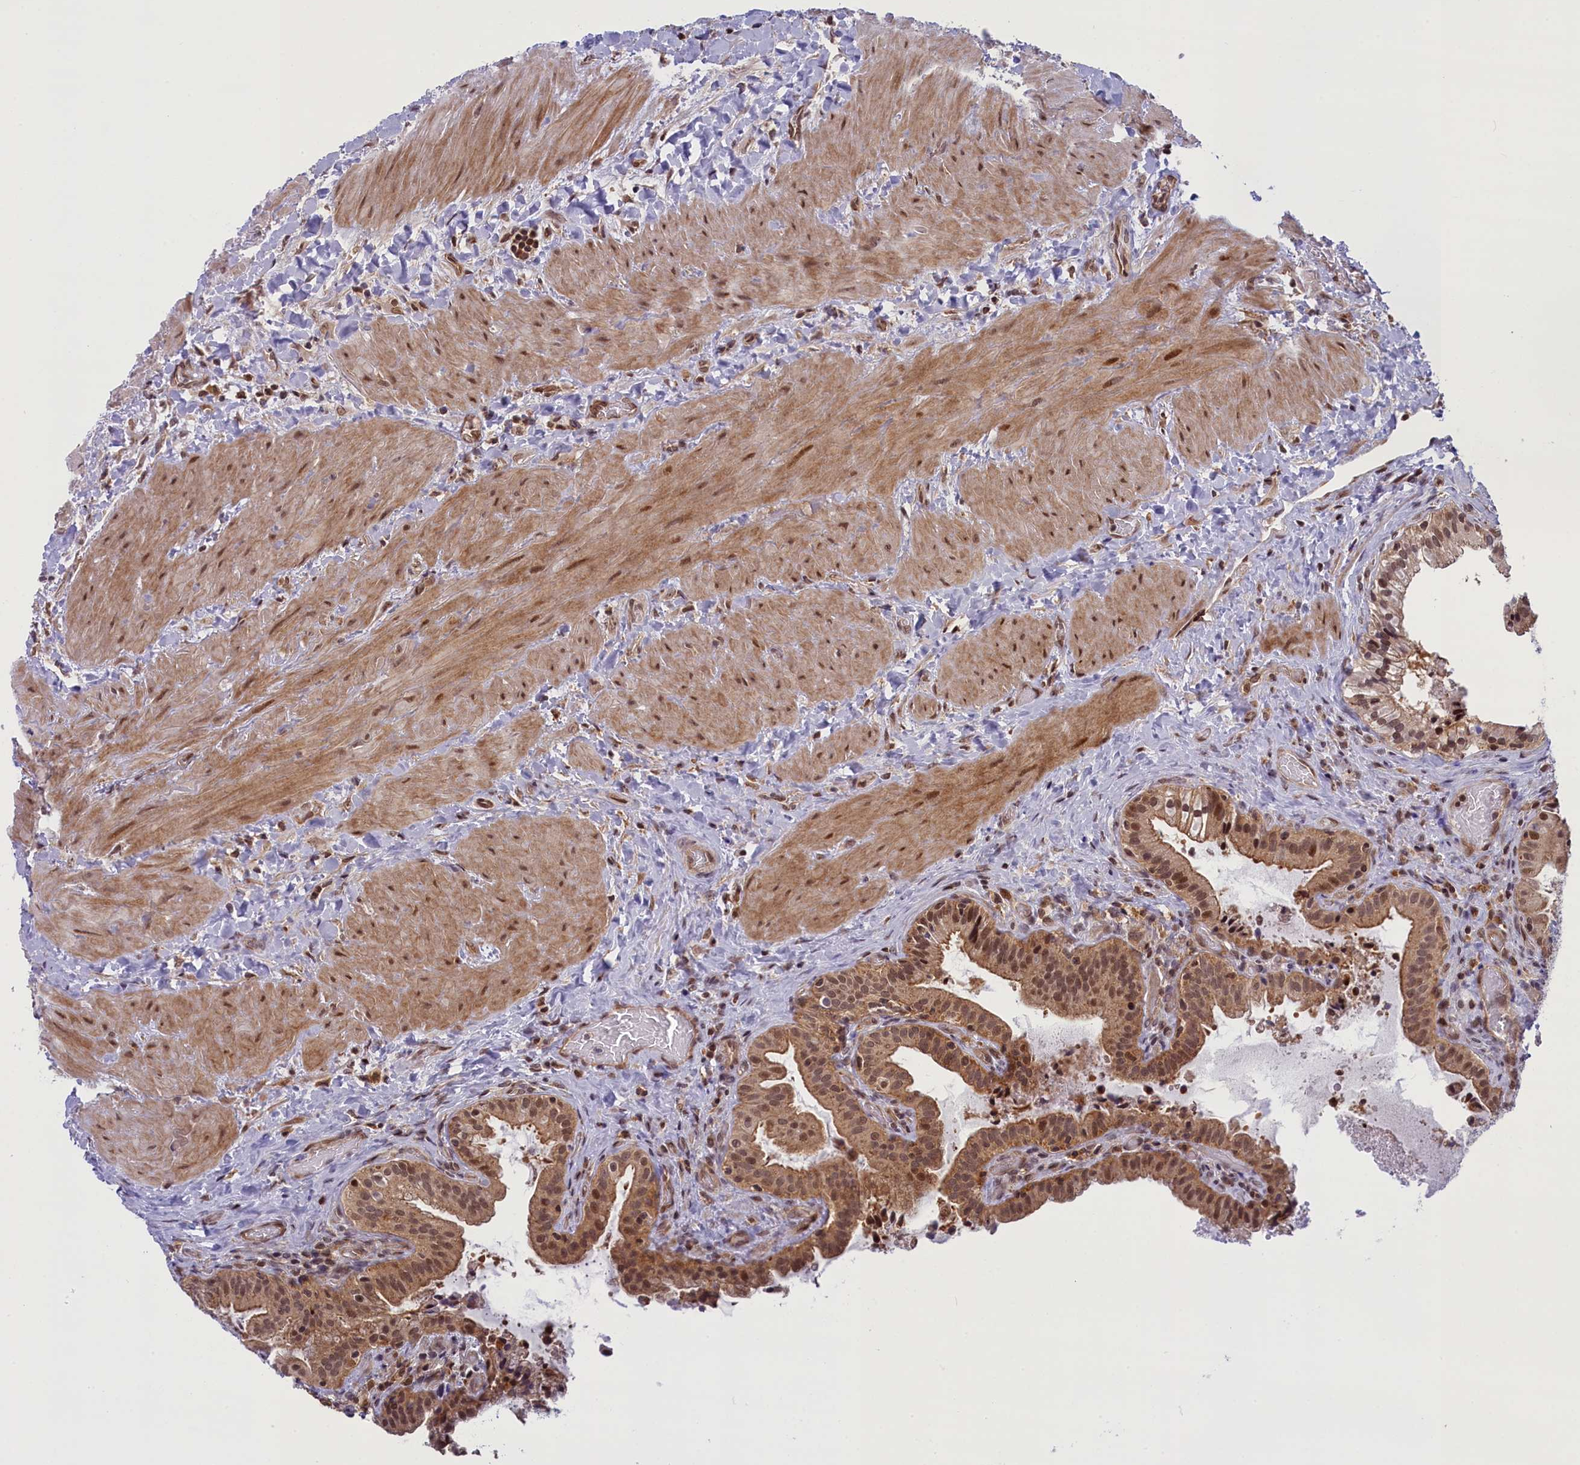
{"staining": {"intensity": "moderate", "quantity": ">75%", "location": "cytoplasmic/membranous,nuclear"}, "tissue": "gallbladder", "cell_type": "Glandular cells", "image_type": "normal", "snomed": [{"axis": "morphology", "description": "Normal tissue, NOS"}, {"axis": "topography", "description": "Gallbladder"}], "caption": "Immunohistochemical staining of normal human gallbladder reveals >75% levels of moderate cytoplasmic/membranous,nuclear protein expression in approximately >75% of glandular cells. (brown staining indicates protein expression, while blue staining denotes nuclei).", "gene": "FCHO1", "patient": {"sex": "male", "age": 24}}